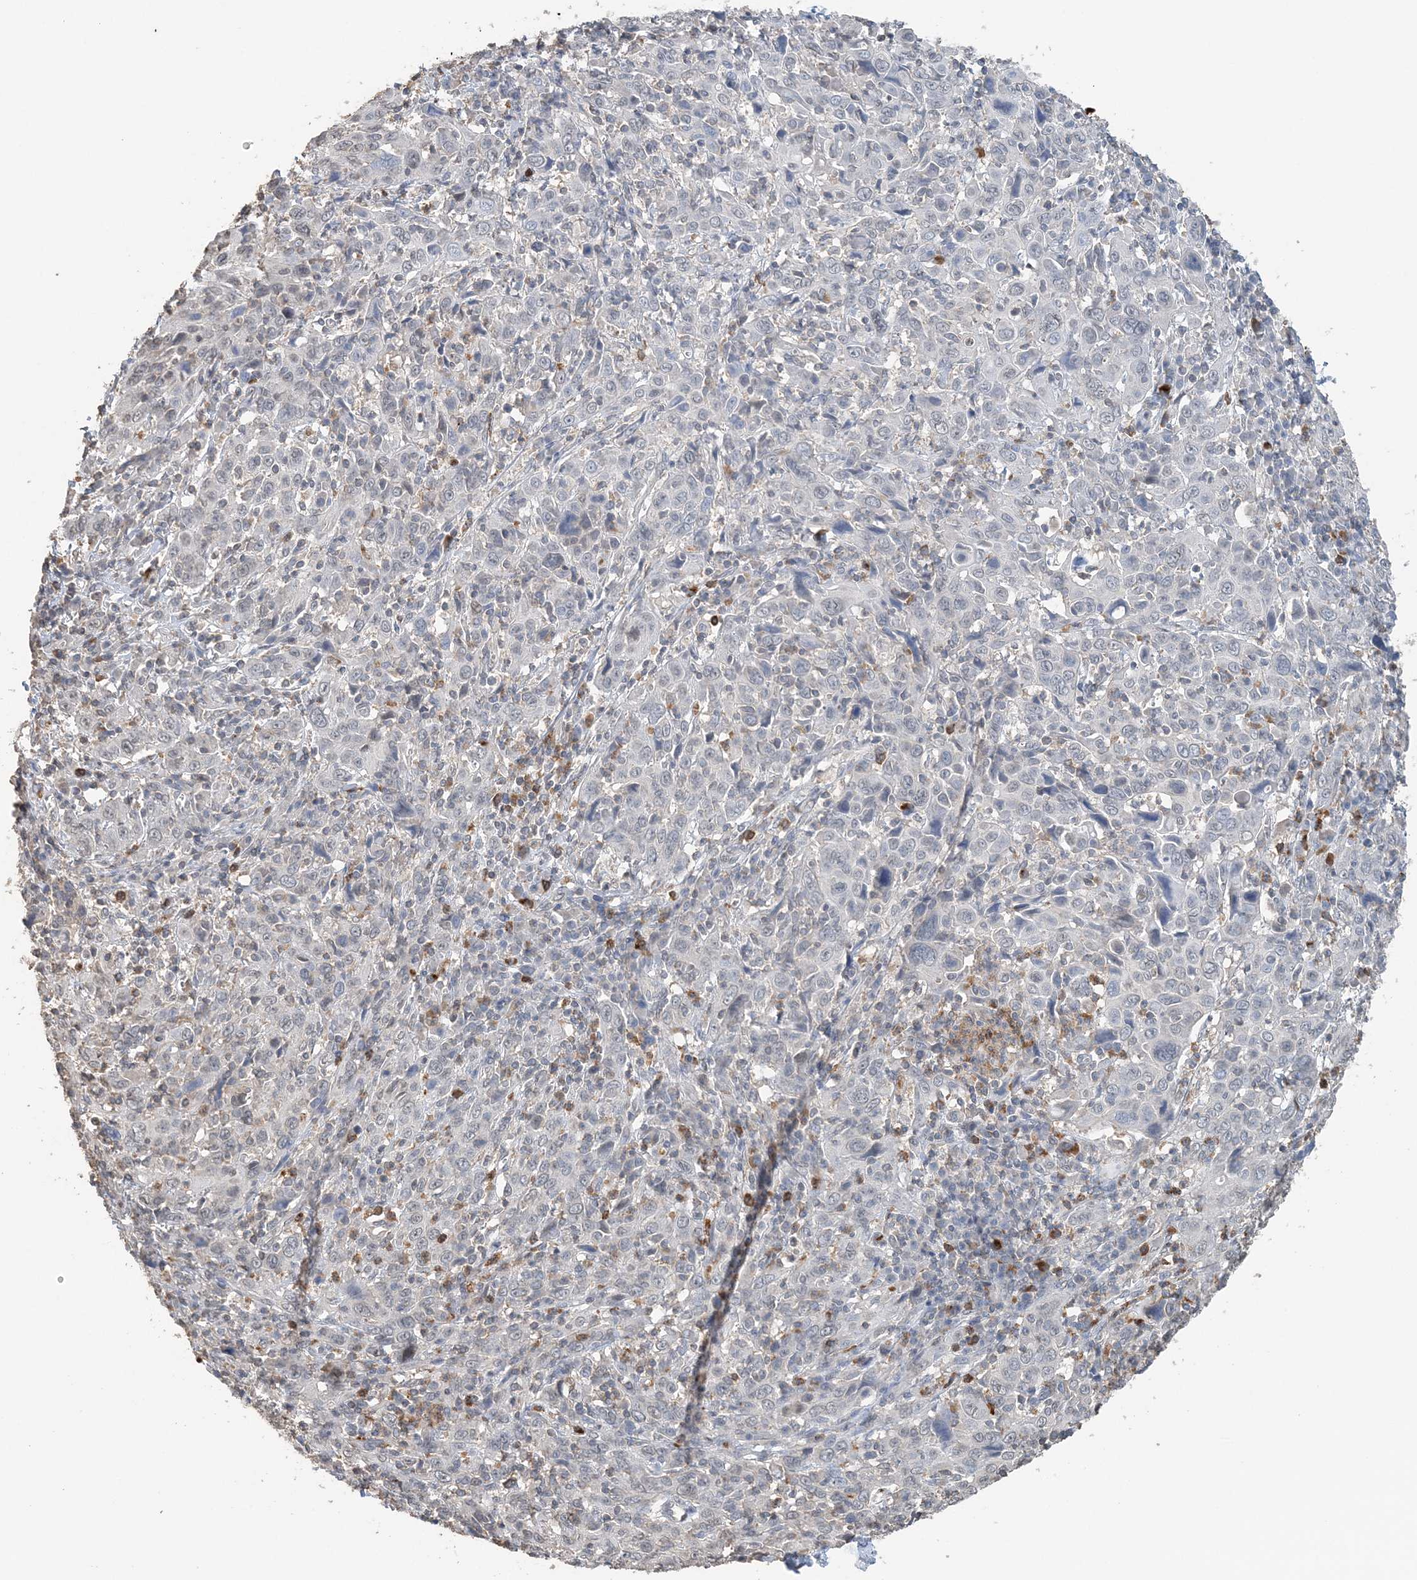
{"staining": {"intensity": "negative", "quantity": "none", "location": "none"}, "tissue": "cervical cancer", "cell_type": "Tumor cells", "image_type": "cancer", "snomed": [{"axis": "morphology", "description": "Squamous cell carcinoma, NOS"}, {"axis": "topography", "description": "Cervix"}], "caption": "DAB (3,3'-diaminobenzidine) immunohistochemical staining of cervical cancer reveals no significant positivity in tumor cells.", "gene": "FAM110A", "patient": {"sex": "female", "age": 46}}